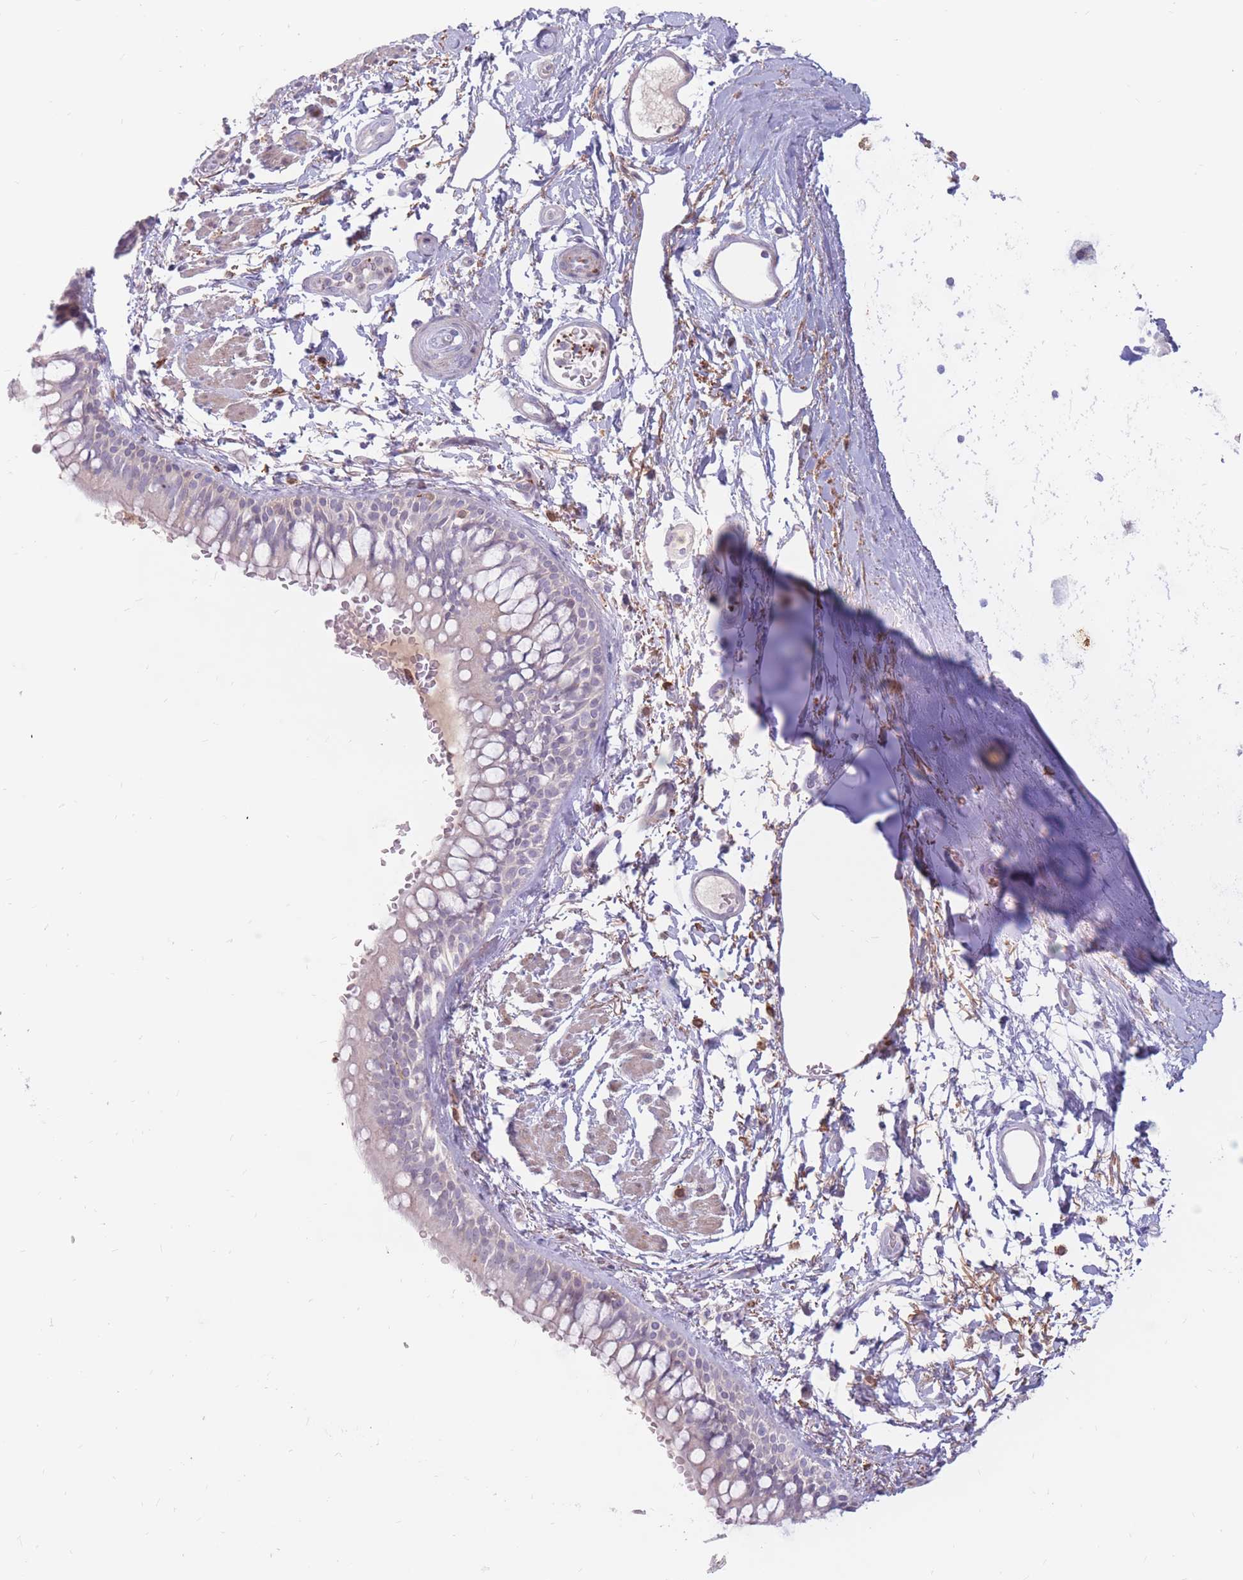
{"staining": {"intensity": "negative", "quantity": "none", "location": "none"}, "tissue": "bronchus", "cell_type": "Respiratory epithelial cells", "image_type": "normal", "snomed": [{"axis": "morphology", "description": "Normal tissue, NOS"}, {"axis": "topography", "description": "Lymph node"}, {"axis": "topography", "description": "Cartilage tissue"}, {"axis": "topography", "description": "Bronchus"}], "caption": "IHC of unremarkable human bronchus shows no positivity in respiratory epithelial cells.", "gene": "PTGDR", "patient": {"sex": "female", "age": 70}}